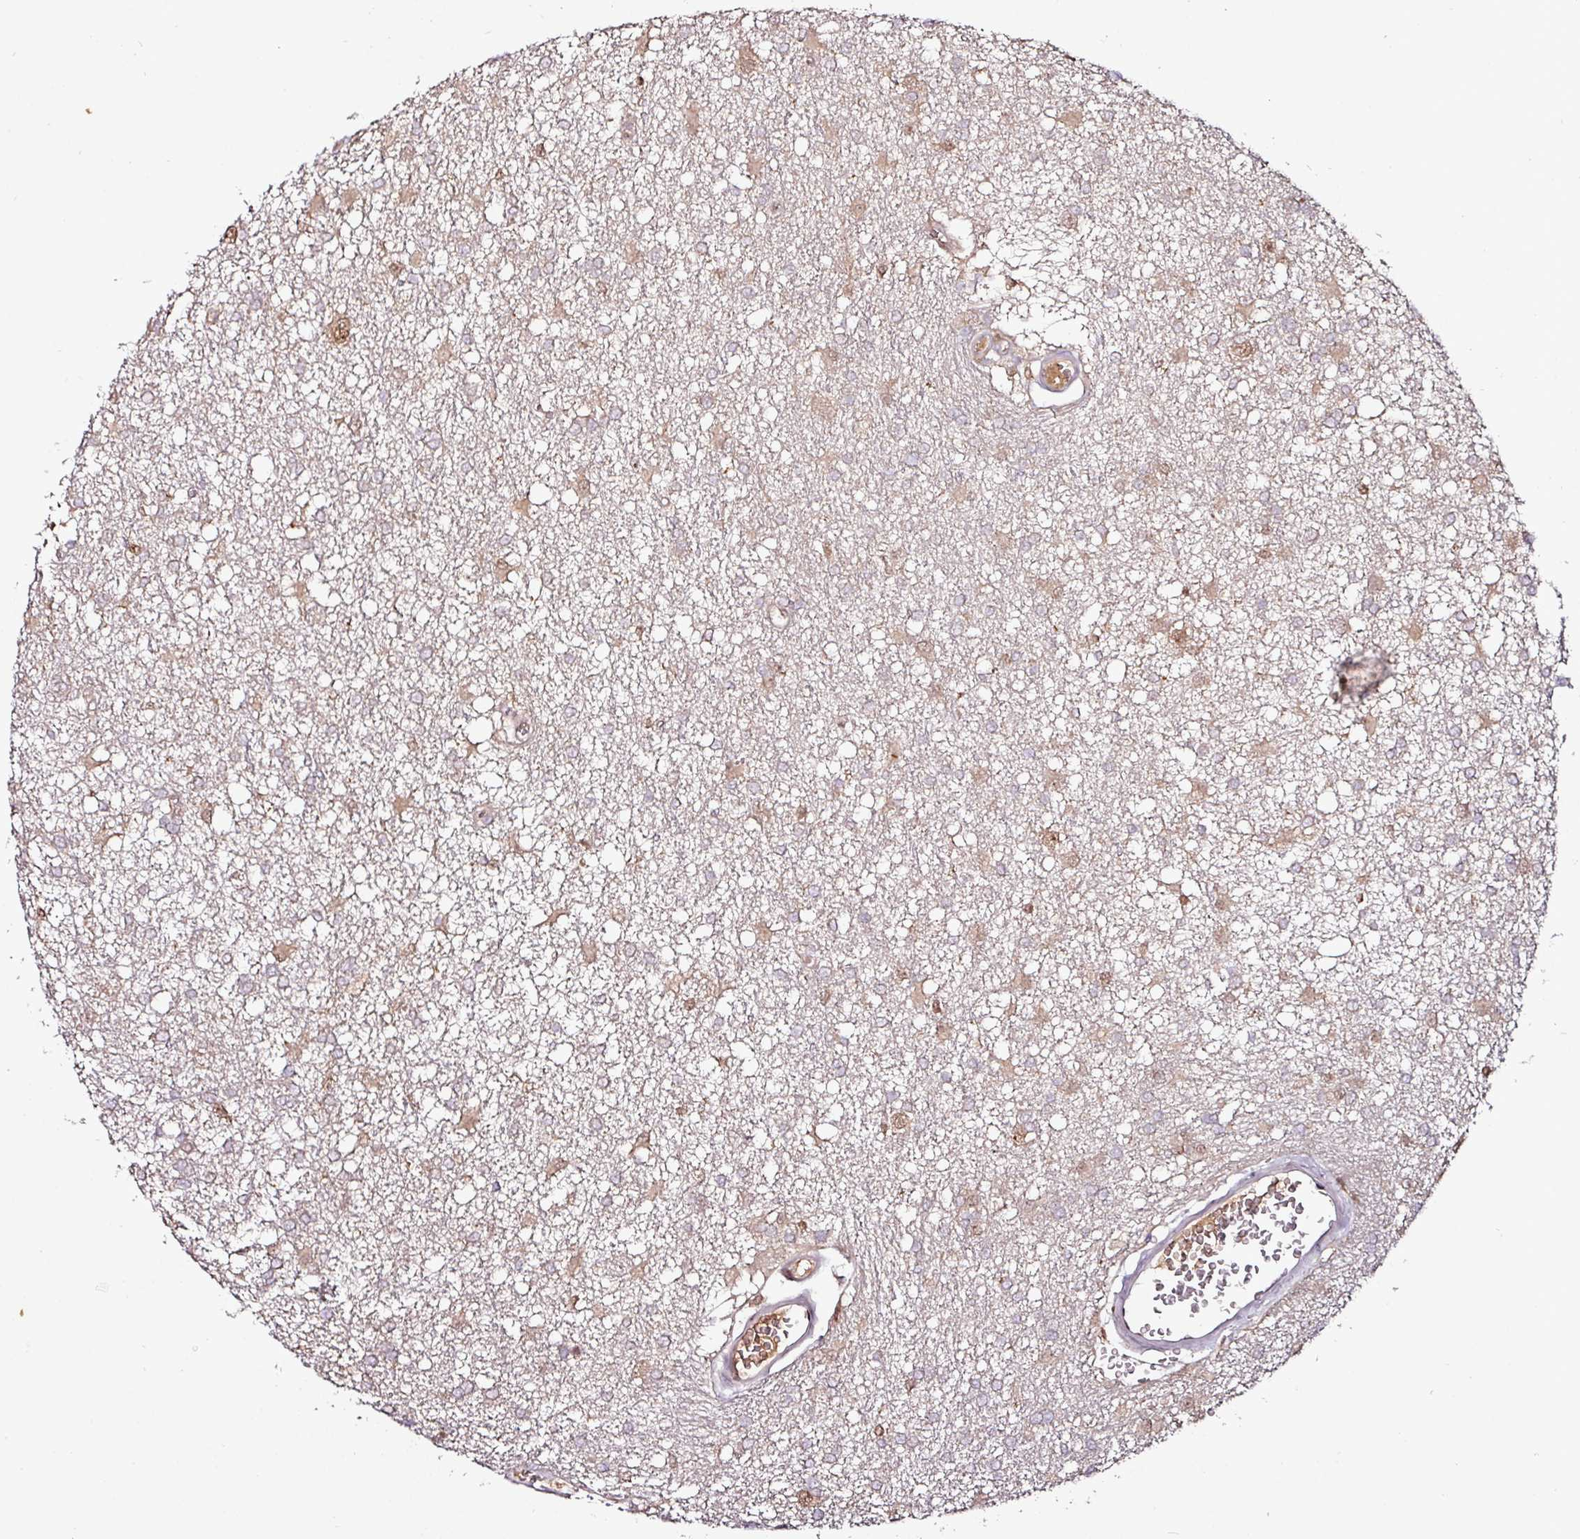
{"staining": {"intensity": "weak", "quantity": "25%-75%", "location": "cytoplasmic/membranous,nuclear"}, "tissue": "glioma", "cell_type": "Tumor cells", "image_type": "cancer", "snomed": [{"axis": "morphology", "description": "Glioma, malignant, High grade"}, {"axis": "topography", "description": "Brain"}], "caption": "There is low levels of weak cytoplasmic/membranous and nuclear staining in tumor cells of glioma, as demonstrated by immunohistochemical staining (brown color).", "gene": "KLF16", "patient": {"sex": "male", "age": 48}}